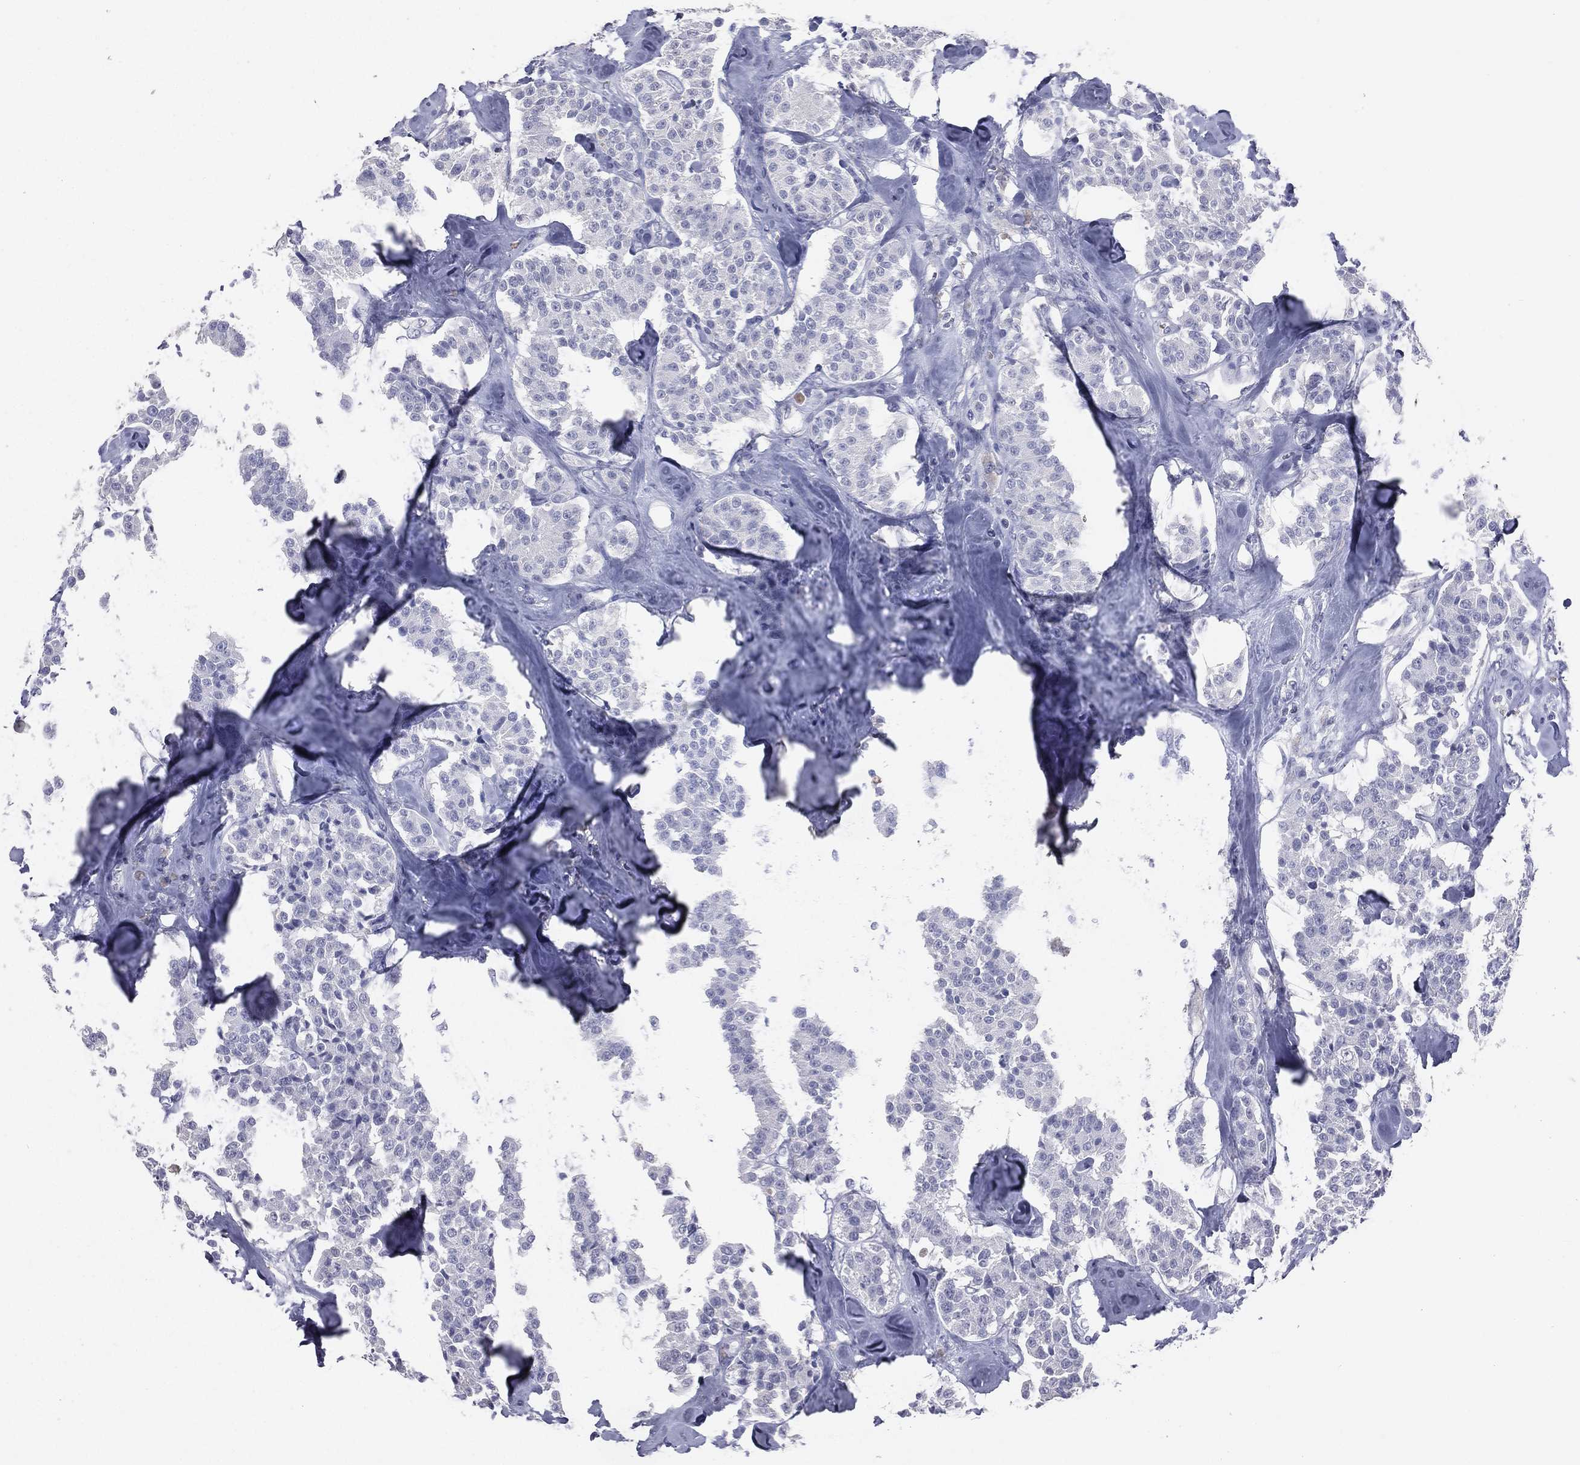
{"staining": {"intensity": "negative", "quantity": "none", "location": "none"}, "tissue": "carcinoid", "cell_type": "Tumor cells", "image_type": "cancer", "snomed": [{"axis": "morphology", "description": "Carcinoid, malignant, NOS"}, {"axis": "topography", "description": "Pancreas"}], "caption": "A high-resolution photomicrograph shows immunohistochemistry staining of carcinoid, which displays no significant staining in tumor cells.", "gene": "ESX1", "patient": {"sex": "male", "age": 41}}